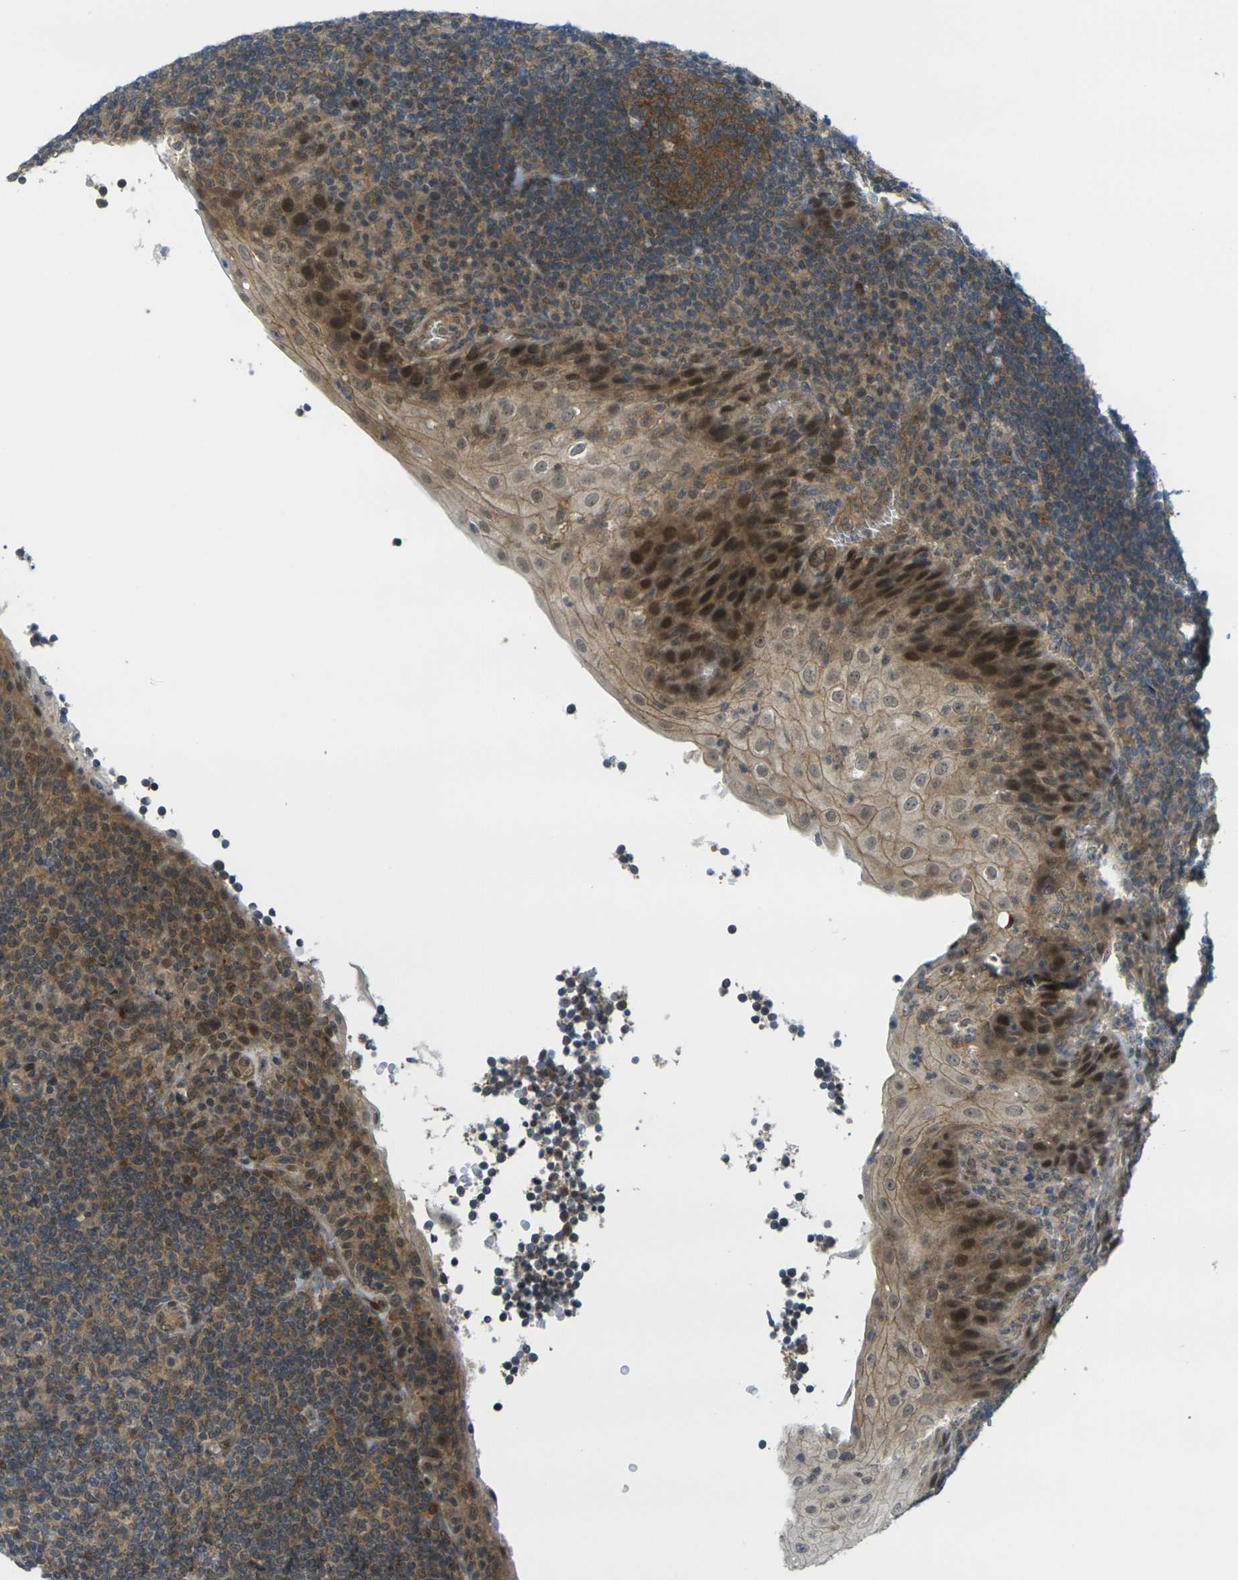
{"staining": {"intensity": "moderate", "quantity": ">75%", "location": "cytoplasmic/membranous"}, "tissue": "tonsil", "cell_type": "Germinal center cells", "image_type": "normal", "snomed": [{"axis": "morphology", "description": "Normal tissue, NOS"}, {"axis": "topography", "description": "Tonsil"}], "caption": "A brown stain shows moderate cytoplasmic/membranous positivity of a protein in germinal center cells of unremarkable tonsil. (Stains: DAB (3,3'-diaminobenzidine) in brown, nuclei in blue, Microscopy: brightfield microscopy at high magnification).", "gene": "KCTD10", "patient": {"sex": "male", "age": 37}}